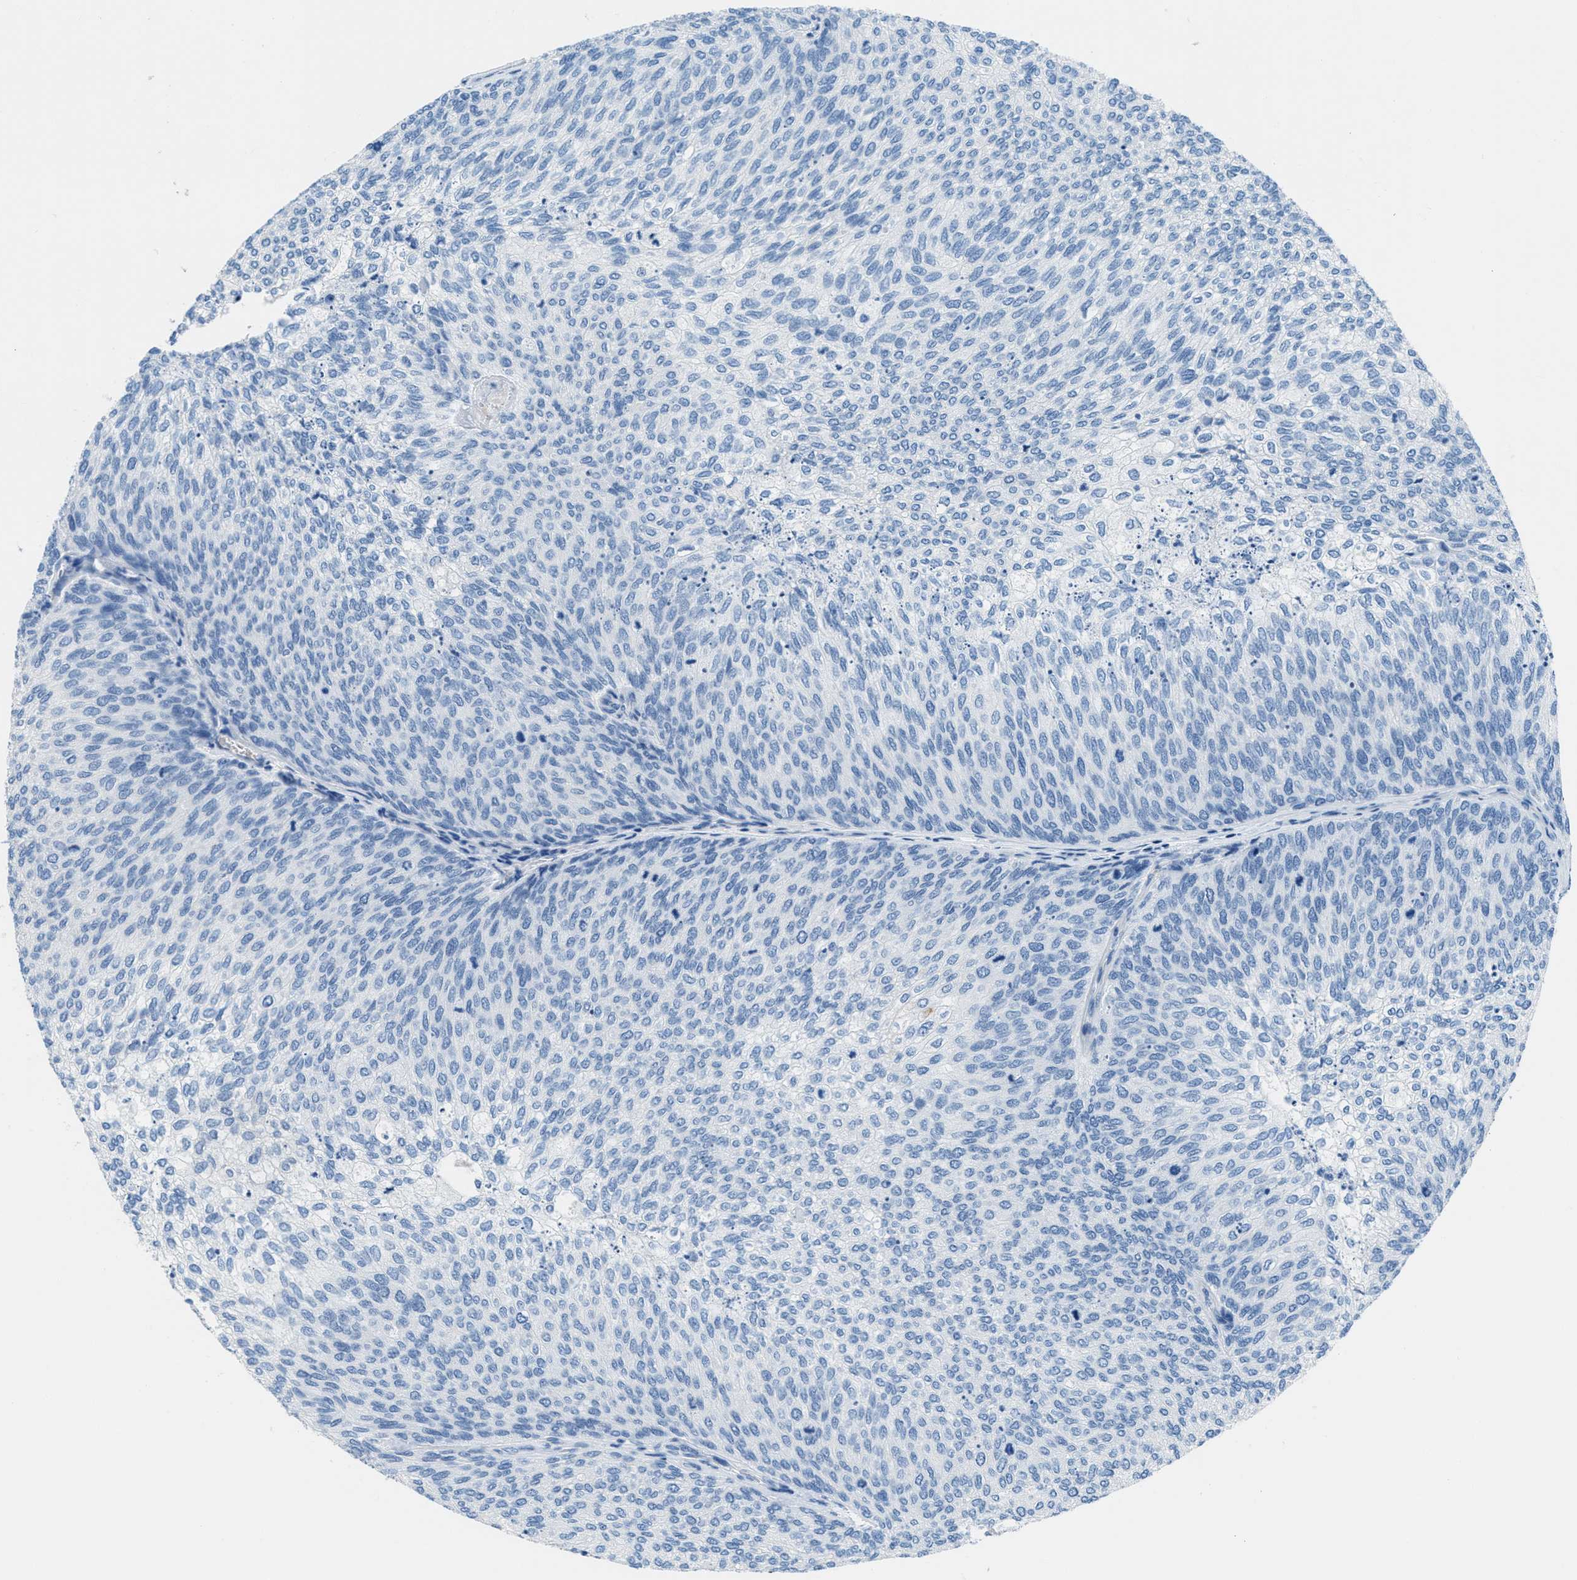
{"staining": {"intensity": "negative", "quantity": "none", "location": "none"}, "tissue": "urothelial cancer", "cell_type": "Tumor cells", "image_type": "cancer", "snomed": [{"axis": "morphology", "description": "Urothelial carcinoma, Low grade"}, {"axis": "topography", "description": "Urinary bladder"}], "caption": "This image is of urothelial carcinoma (low-grade) stained with immunohistochemistry to label a protein in brown with the nuclei are counter-stained blue. There is no expression in tumor cells. (DAB IHC with hematoxylin counter stain).", "gene": "MGARP", "patient": {"sex": "female", "age": 79}}